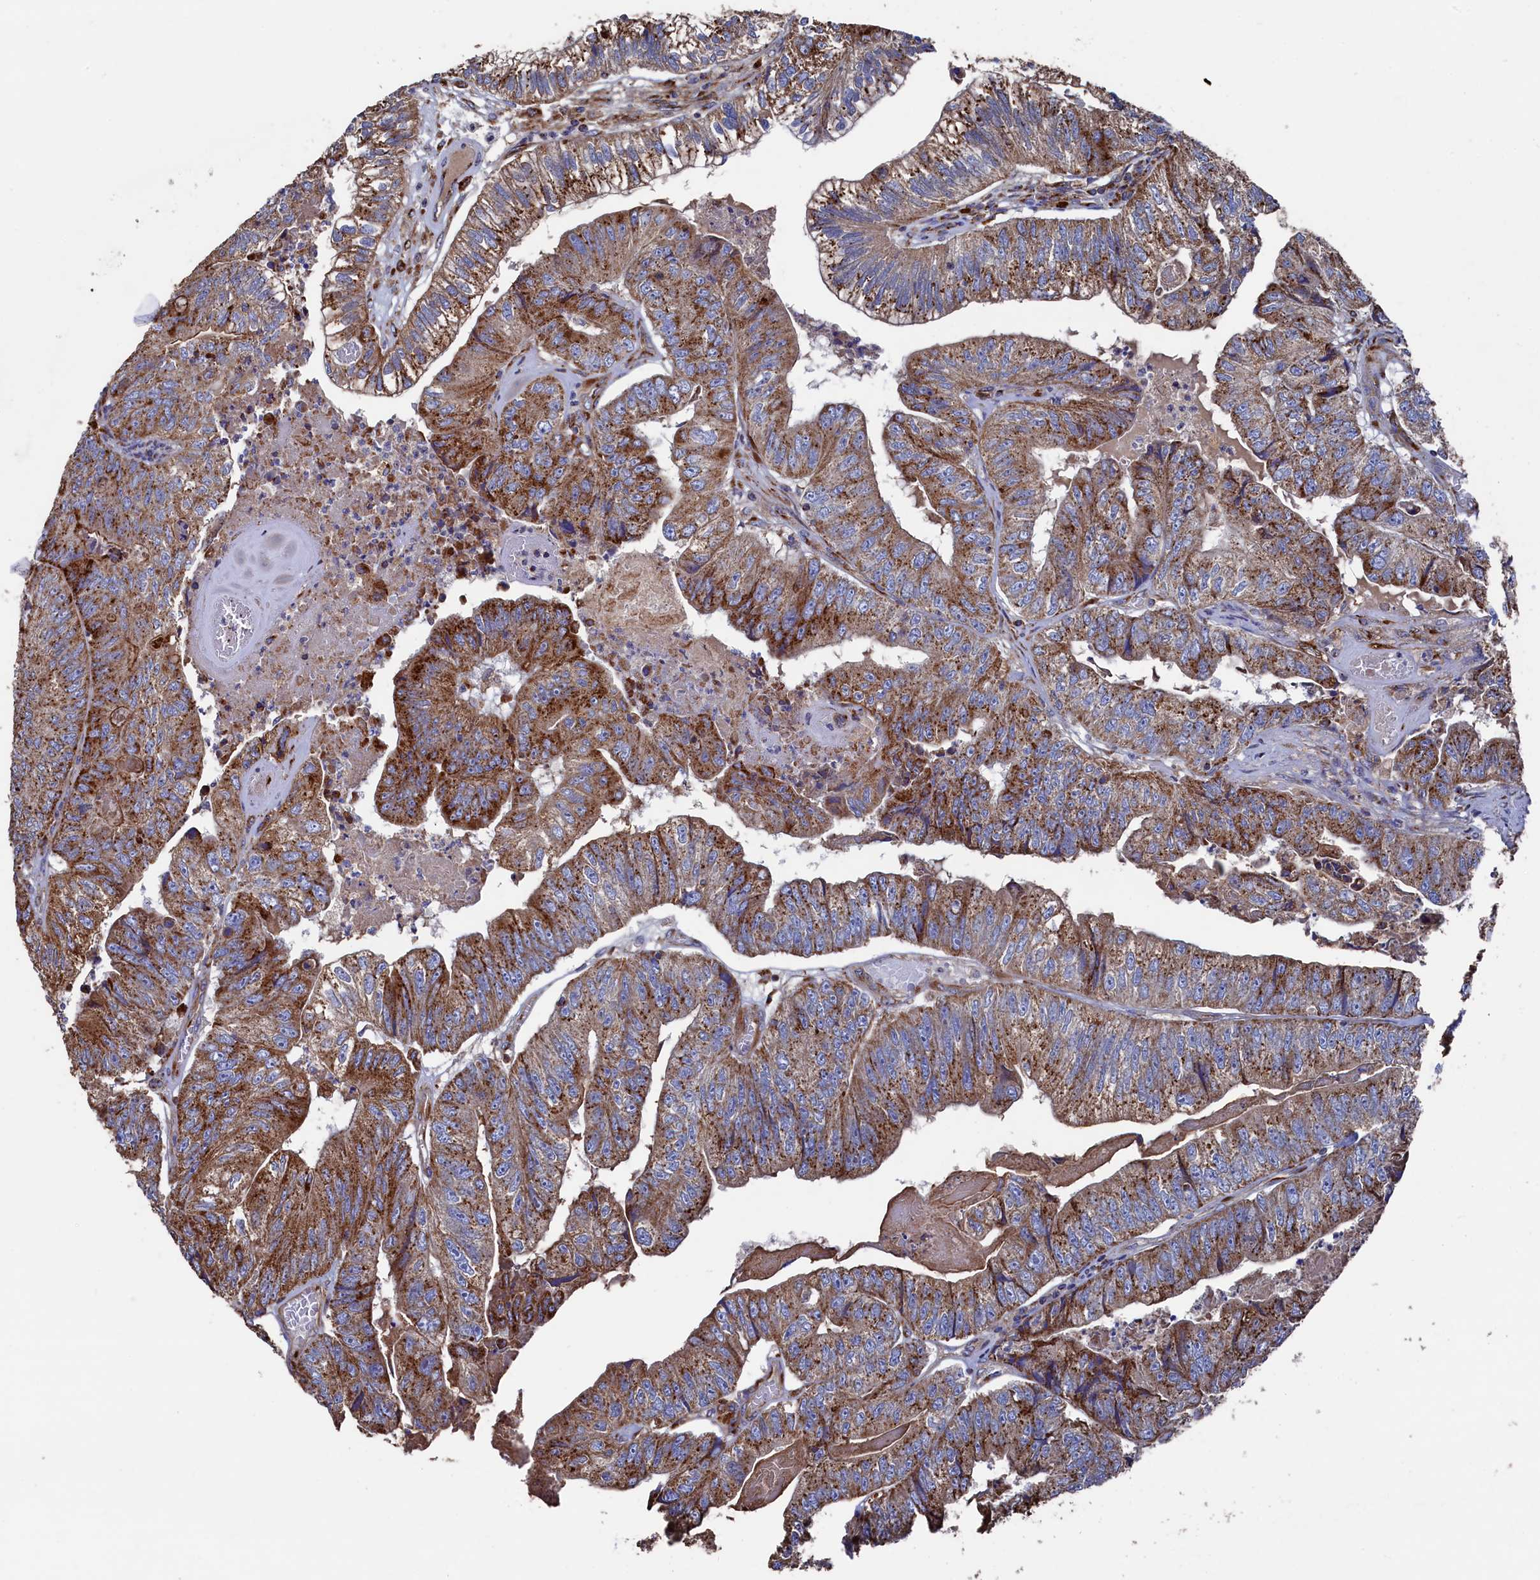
{"staining": {"intensity": "moderate", "quantity": ">75%", "location": "cytoplasmic/membranous"}, "tissue": "colorectal cancer", "cell_type": "Tumor cells", "image_type": "cancer", "snomed": [{"axis": "morphology", "description": "Adenocarcinoma, NOS"}, {"axis": "topography", "description": "Colon"}], "caption": "Immunohistochemistry (IHC) photomicrograph of neoplastic tissue: human adenocarcinoma (colorectal) stained using immunohistochemistry (IHC) displays medium levels of moderate protein expression localized specifically in the cytoplasmic/membranous of tumor cells, appearing as a cytoplasmic/membranous brown color.", "gene": "PRRC1", "patient": {"sex": "female", "age": 67}}